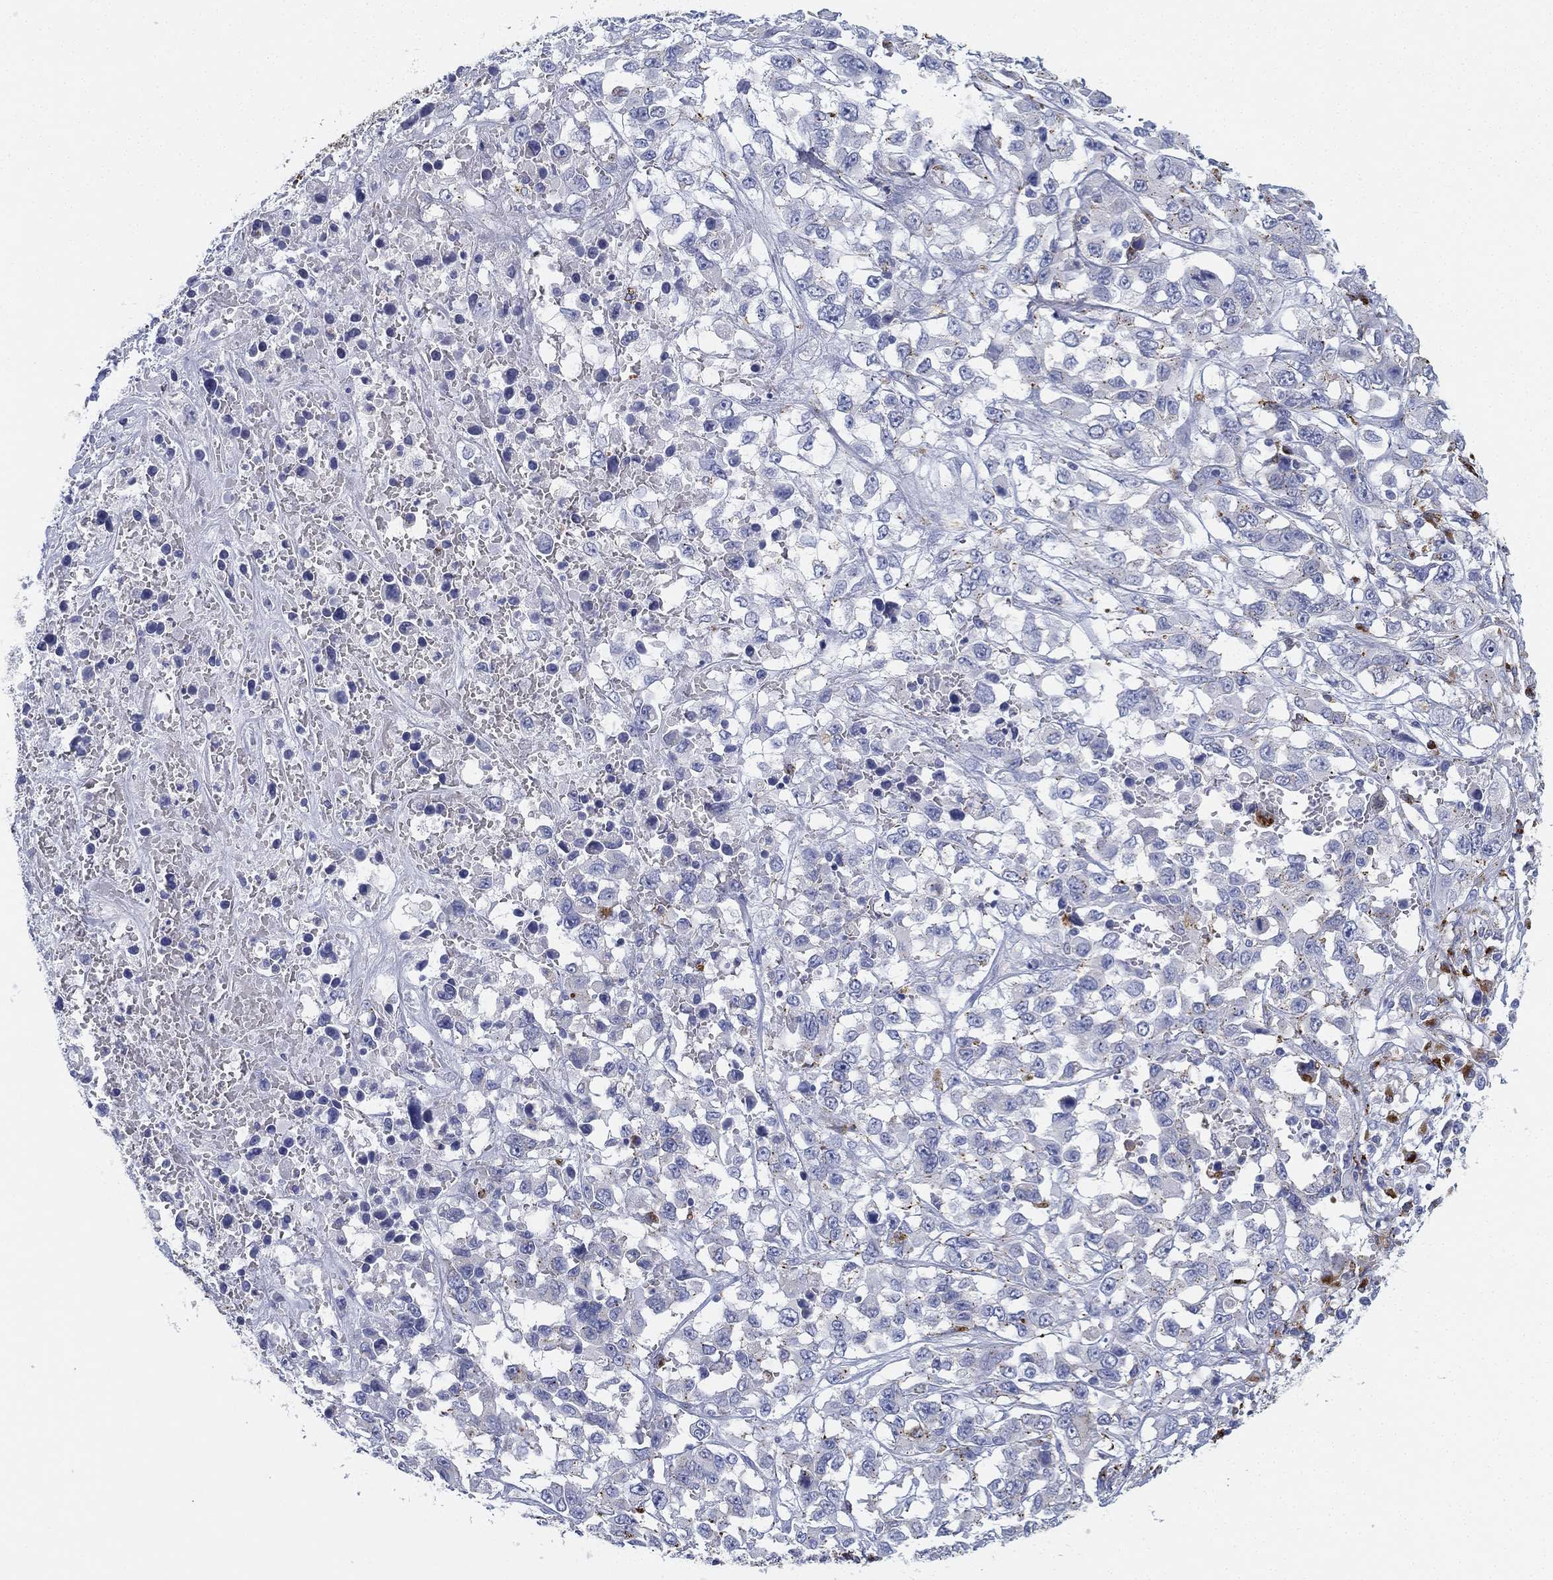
{"staining": {"intensity": "negative", "quantity": "none", "location": "none"}, "tissue": "liver cancer", "cell_type": "Tumor cells", "image_type": "cancer", "snomed": [{"axis": "morphology", "description": "Adenocarcinoma, NOS"}, {"axis": "morphology", "description": "Cholangiocarcinoma"}, {"axis": "topography", "description": "Liver"}], "caption": "Immunohistochemistry of liver adenocarcinoma exhibits no expression in tumor cells. The staining is performed using DAB brown chromogen with nuclei counter-stained in using hematoxylin.", "gene": "NPC2", "patient": {"sex": "male", "age": 64}}